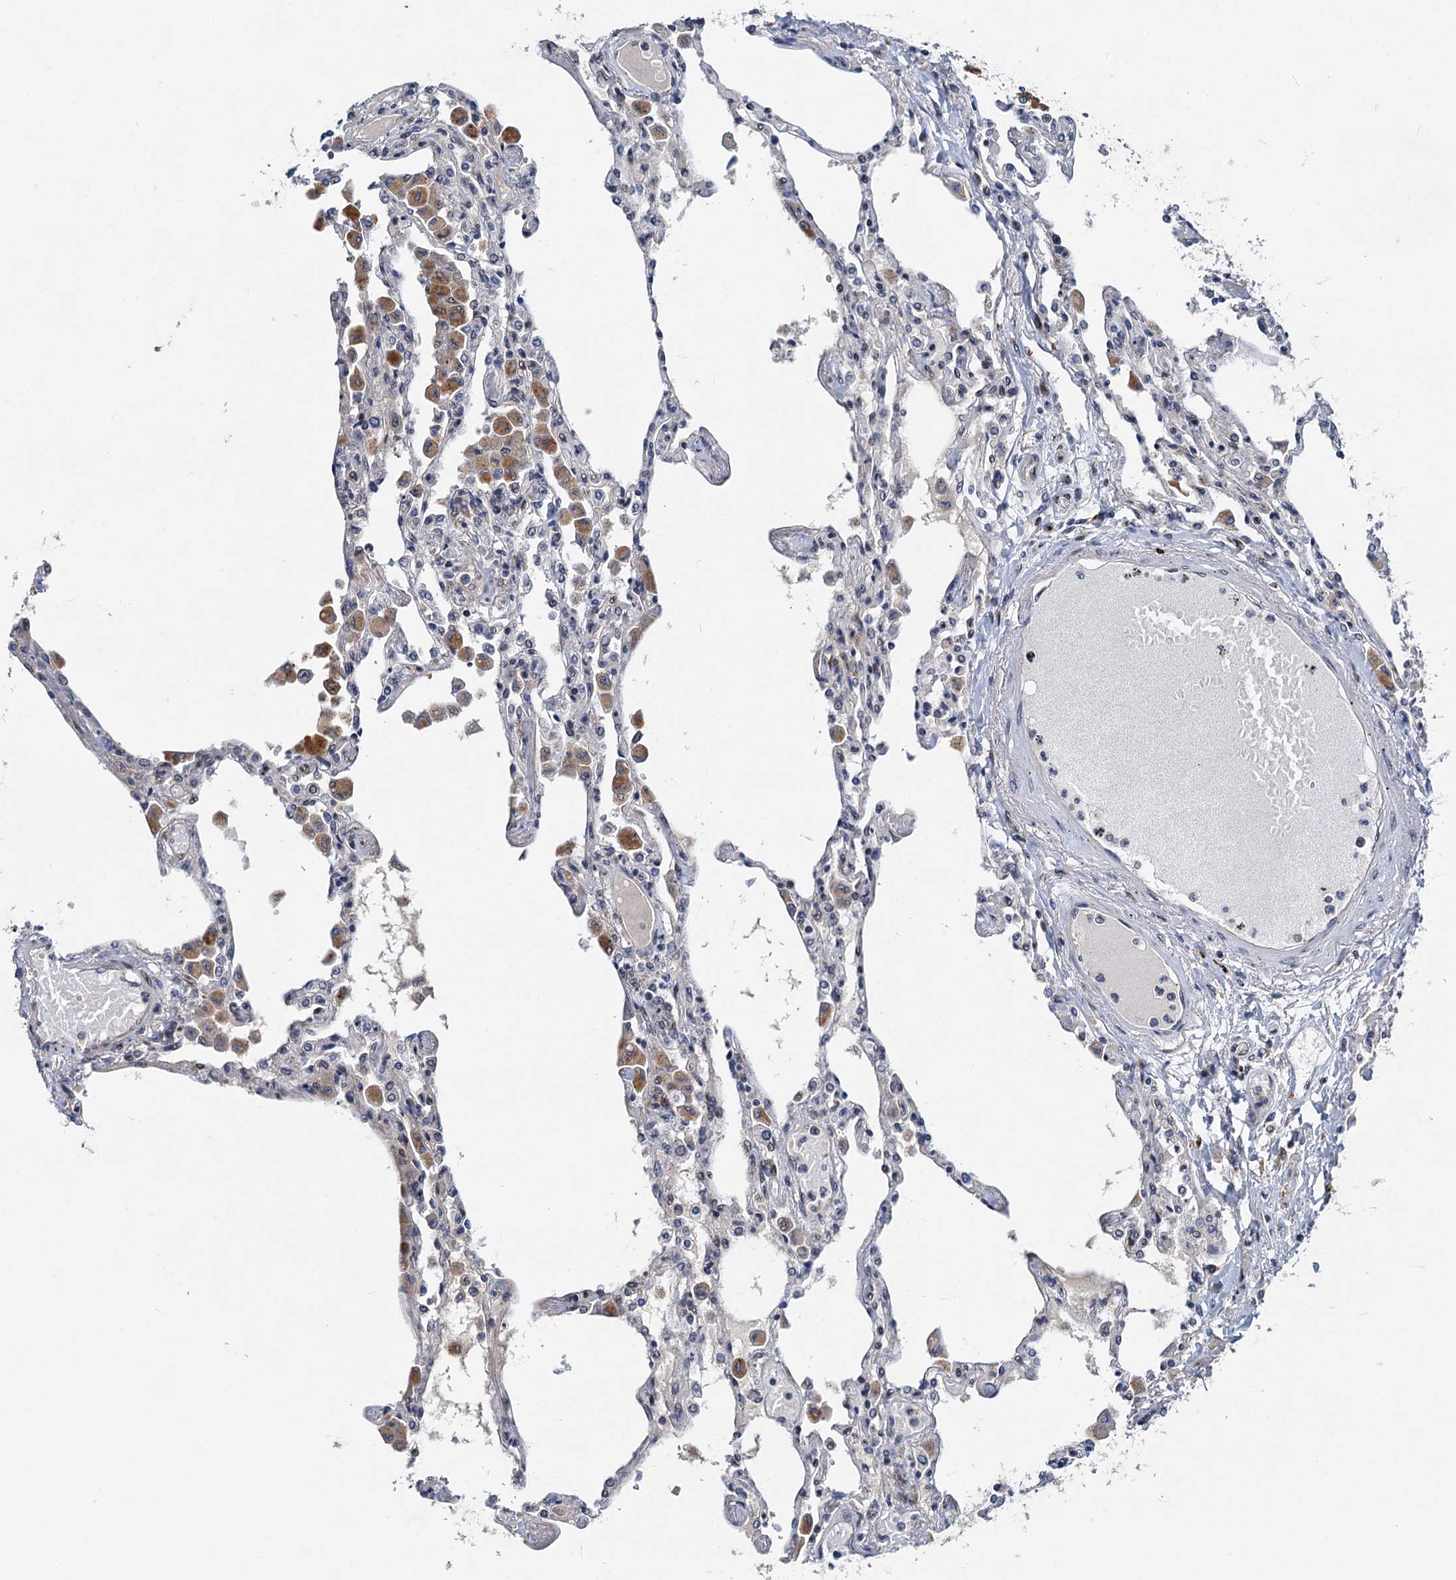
{"staining": {"intensity": "negative", "quantity": "none", "location": "none"}, "tissue": "lung", "cell_type": "Alveolar cells", "image_type": "normal", "snomed": [{"axis": "morphology", "description": "Normal tissue, NOS"}, {"axis": "topography", "description": "Bronchus"}, {"axis": "topography", "description": "Lung"}], "caption": "Normal lung was stained to show a protein in brown. There is no significant staining in alveolar cells. (DAB (3,3'-diaminobenzidine) immunohistochemistry (IHC), high magnification).", "gene": "NBEA", "patient": {"sex": "female", "age": 49}}